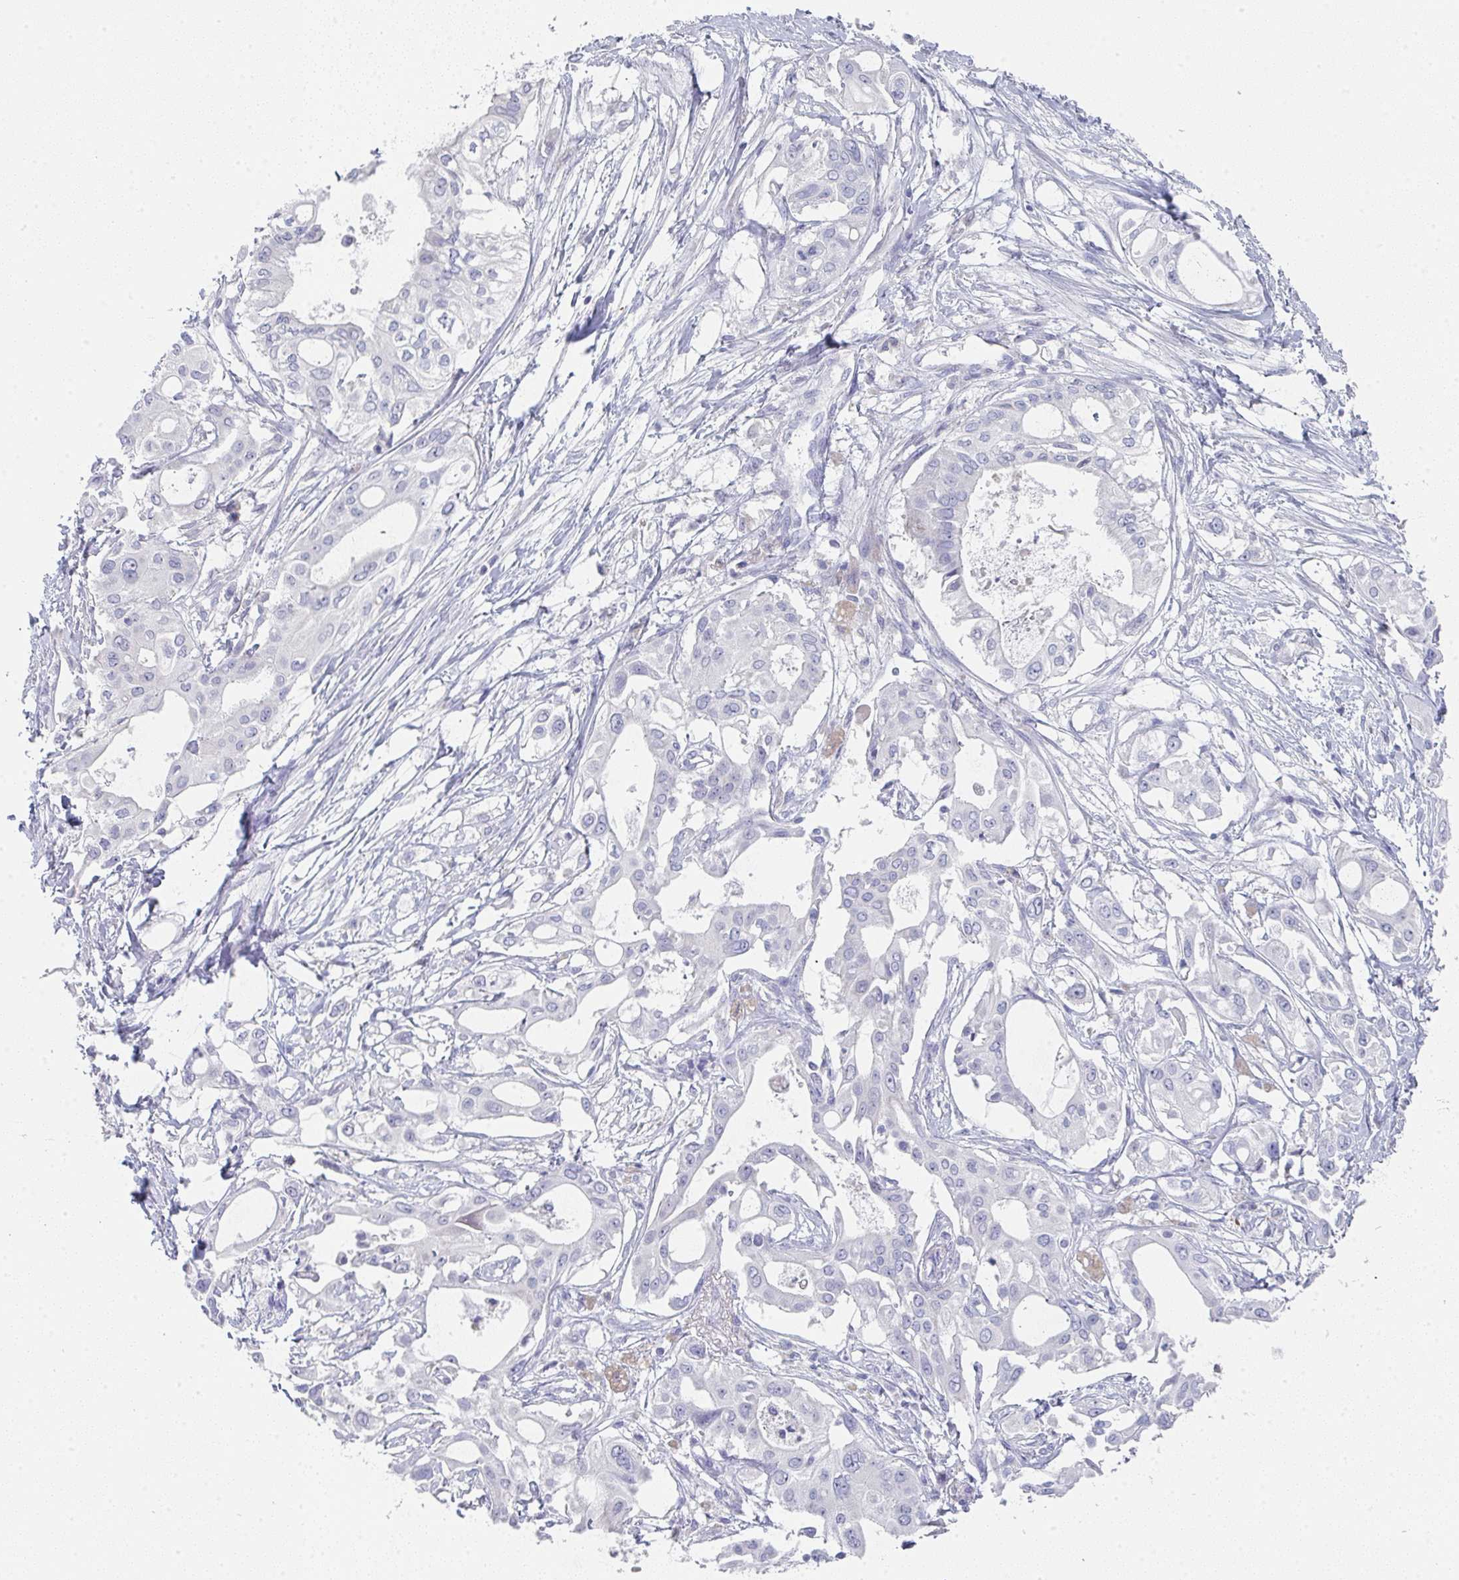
{"staining": {"intensity": "negative", "quantity": "none", "location": "none"}, "tissue": "pancreatic cancer", "cell_type": "Tumor cells", "image_type": "cancer", "snomed": [{"axis": "morphology", "description": "Adenocarcinoma, NOS"}, {"axis": "topography", "description": "Pancreas"}], "caption": "Tumor cells show no significant protein positivity in pancreatic cancer (adenocarcinoma).", "gene": "NOXRED1", "patient": {"sex": "female", "age": 68}}